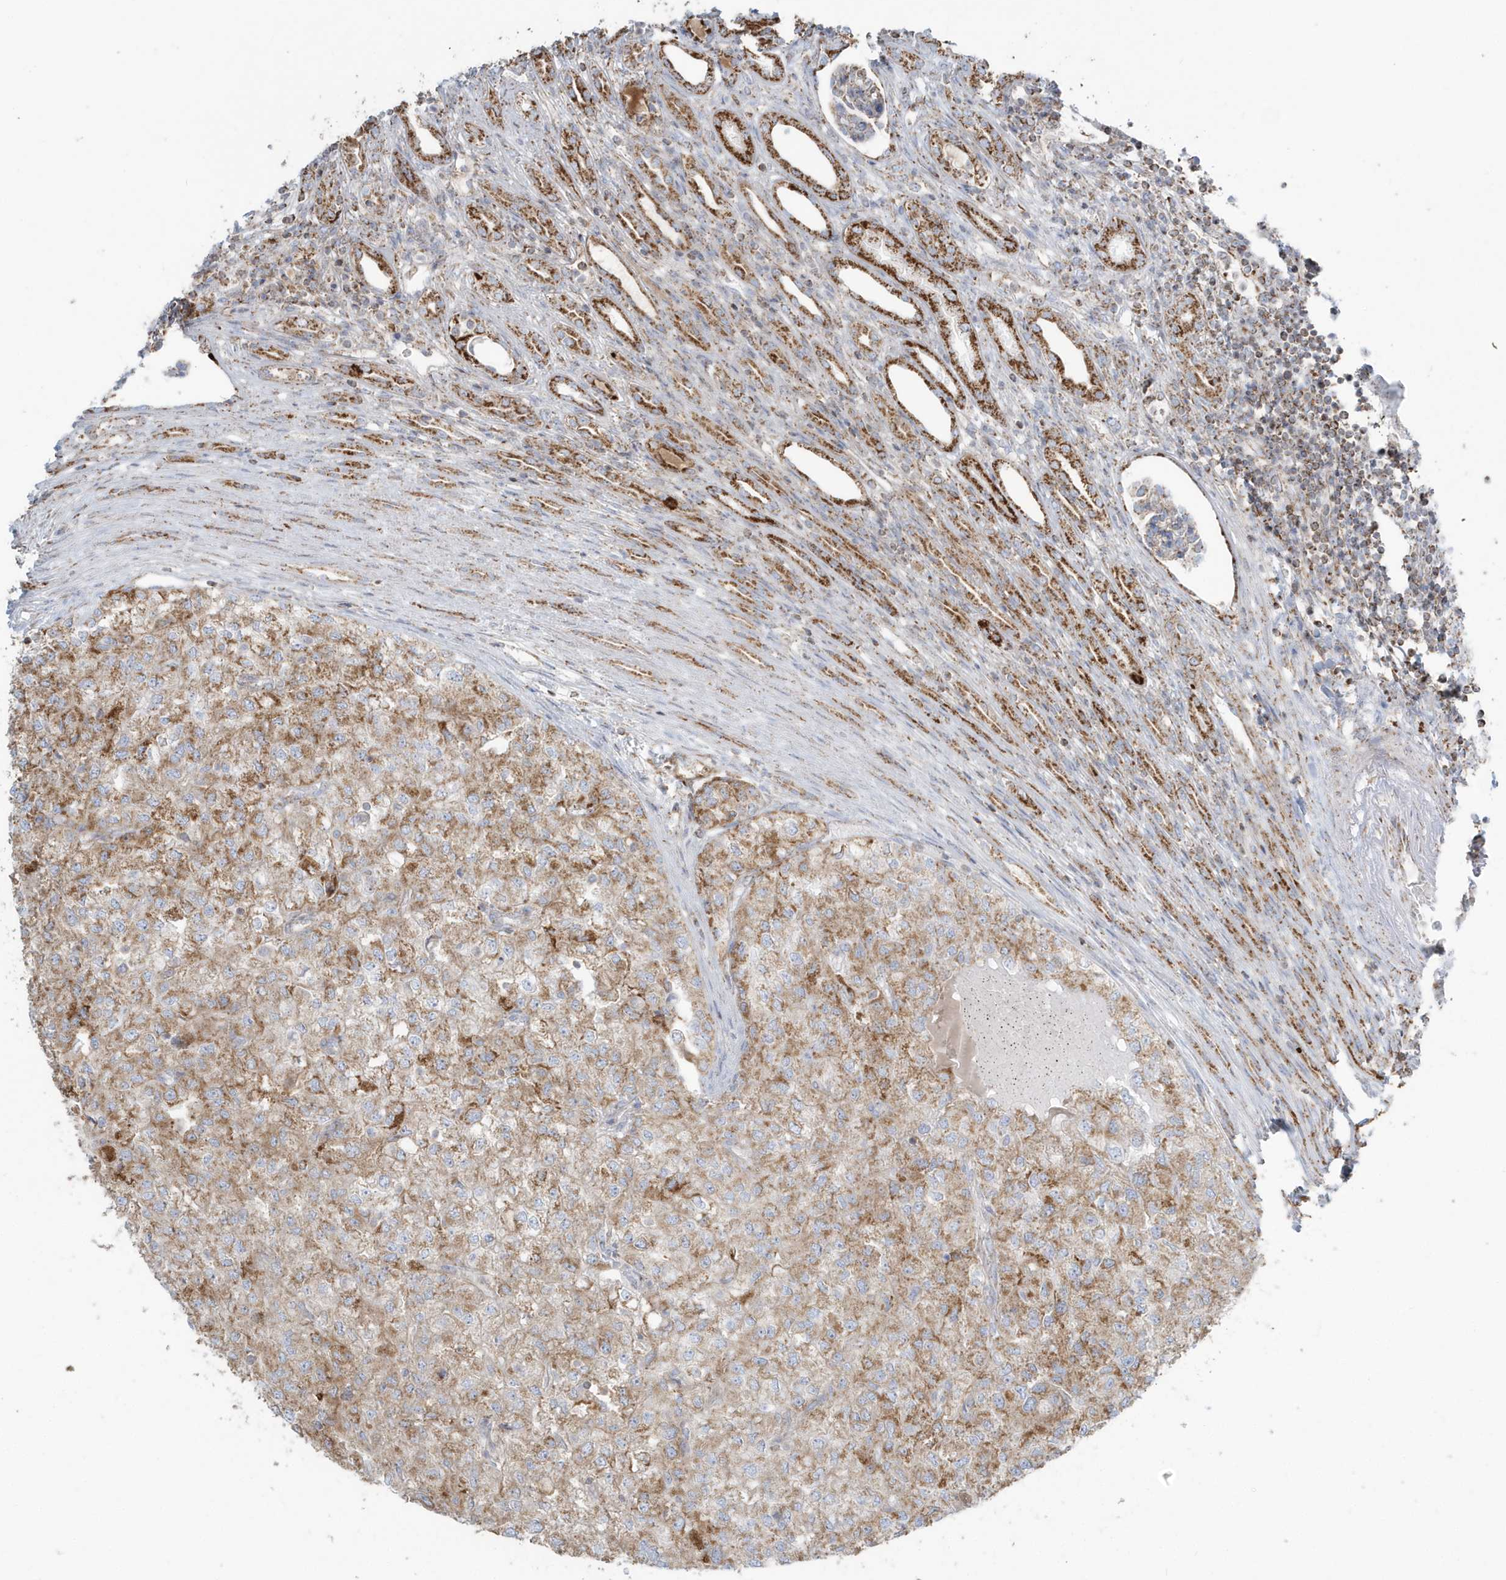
{"staining": {"intensity": "moderate", "quantity": ">75%", "location": "cytoplasmic/membranous"}, "tissue": "renal cancer", "cell_type": "Tumor cells", "image_type": "cancer", "snomed": [{"axis": "morphology", "description": "Adenocarcinoma, NOS"}, {"axis": "topography", "description": "Kidney"}], "caption": "Immunohistochemistry photomicrograph of neoplastic tissue: human adenocarcinoma (renal) stained using IHC demonstrates medium levels of moderate protein expression localized specifically in the cytoplasmic/membranous of tumor cells, appearing as a cytoplasmic/membranous brown color.", "gene": "RAB11FIP3", "patient": {"sex": "female", "age": 54}}